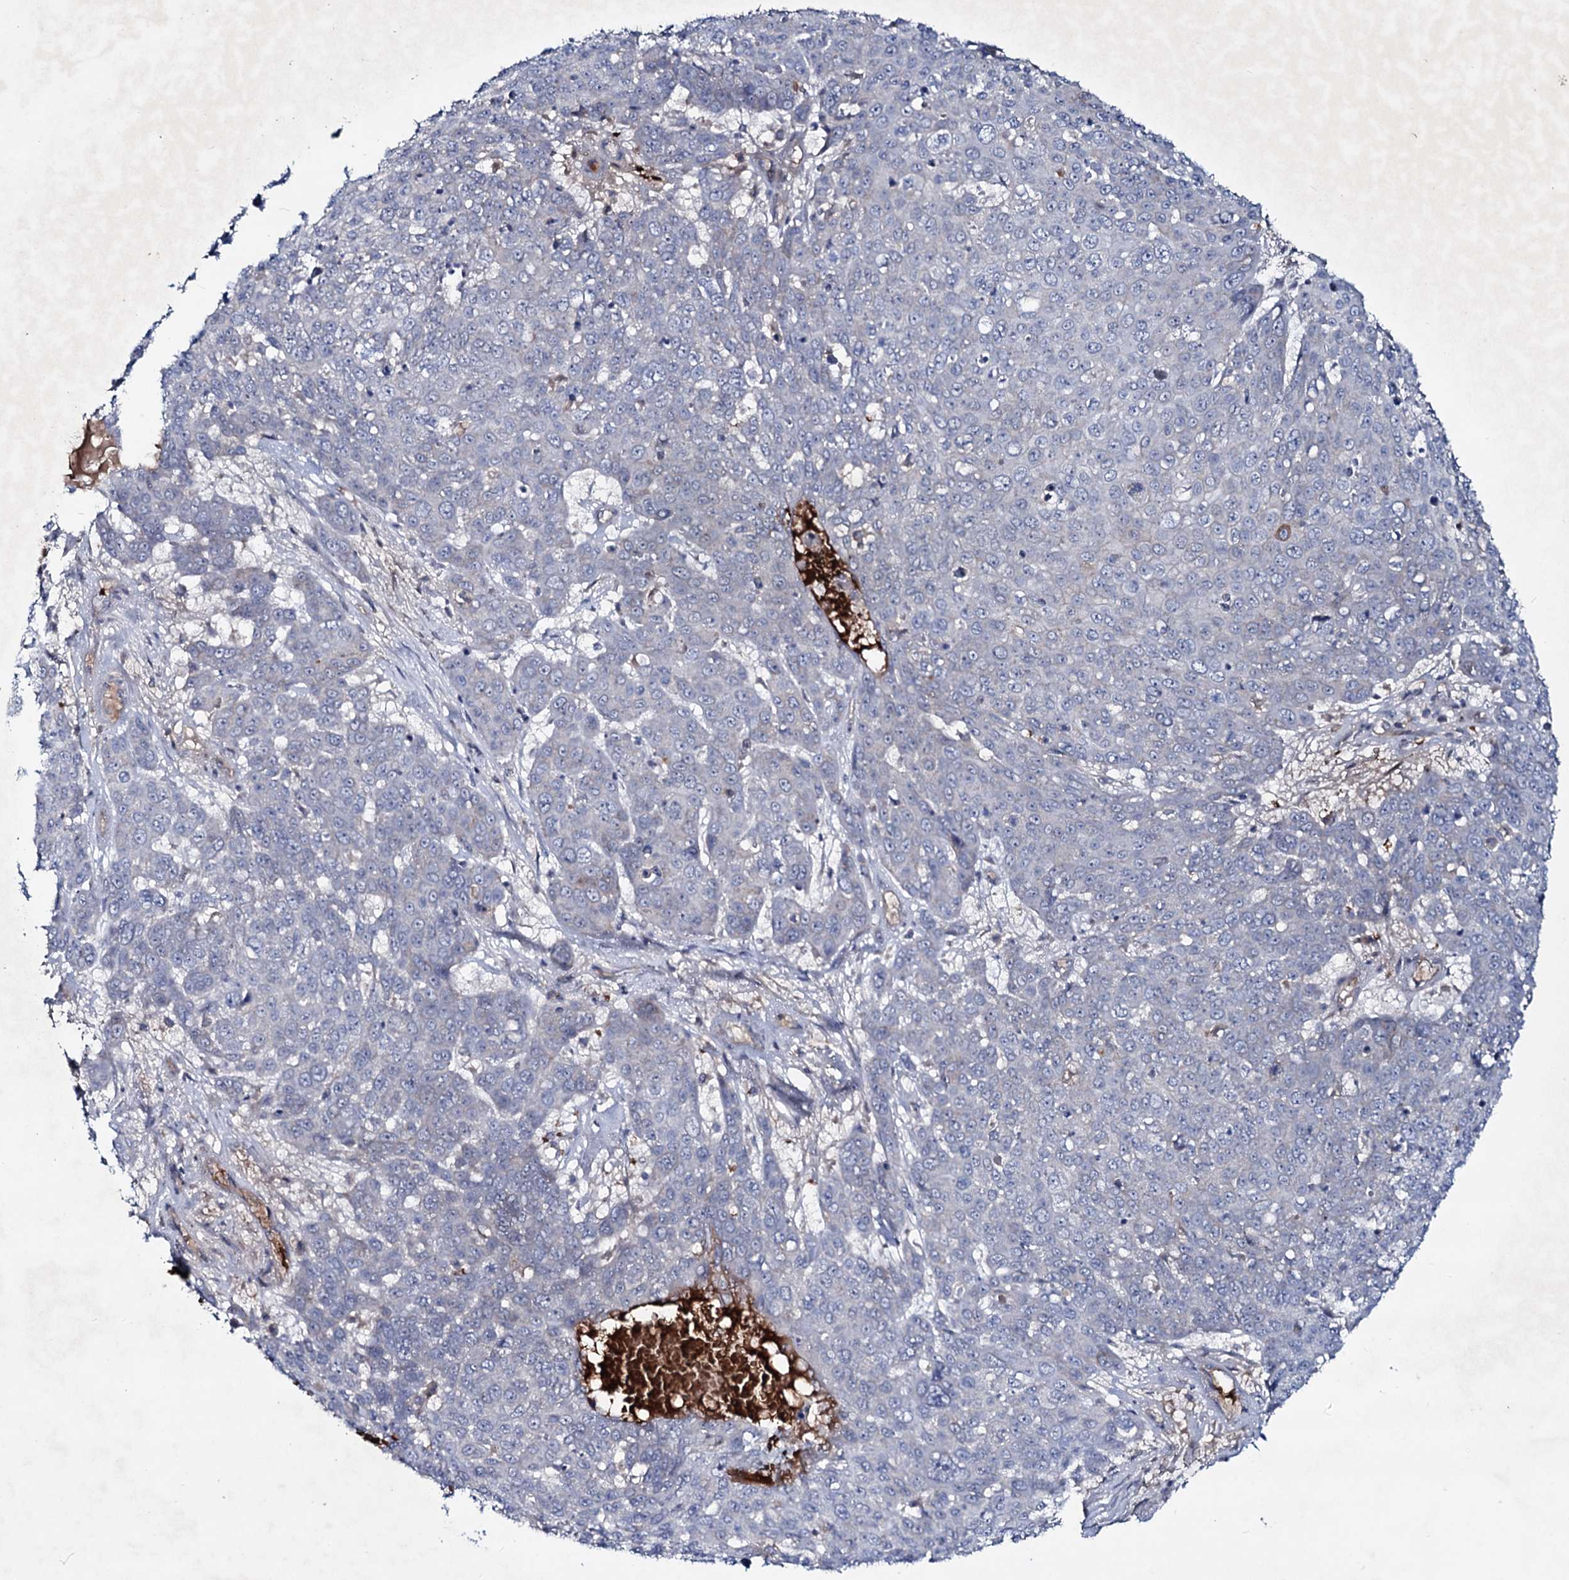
{"staining": {"intensity": "negative", "quantity": "none", "location": "none"}, "tissue": "skin cancer", "cell_type": "Tumor cells", "image_type": "cancer", "snomed": [{"axis": "morphology", "description": "Squamous cell carcinoma, NOS"}, {"axis": "topography", "description": "Skin"}], "caption": "IHC of skin cancer (squamous cell carcinoma) displays no positivity in tumor cells.", "gene": "RNF6", "patient": {"sex": "male", "age": 71}}